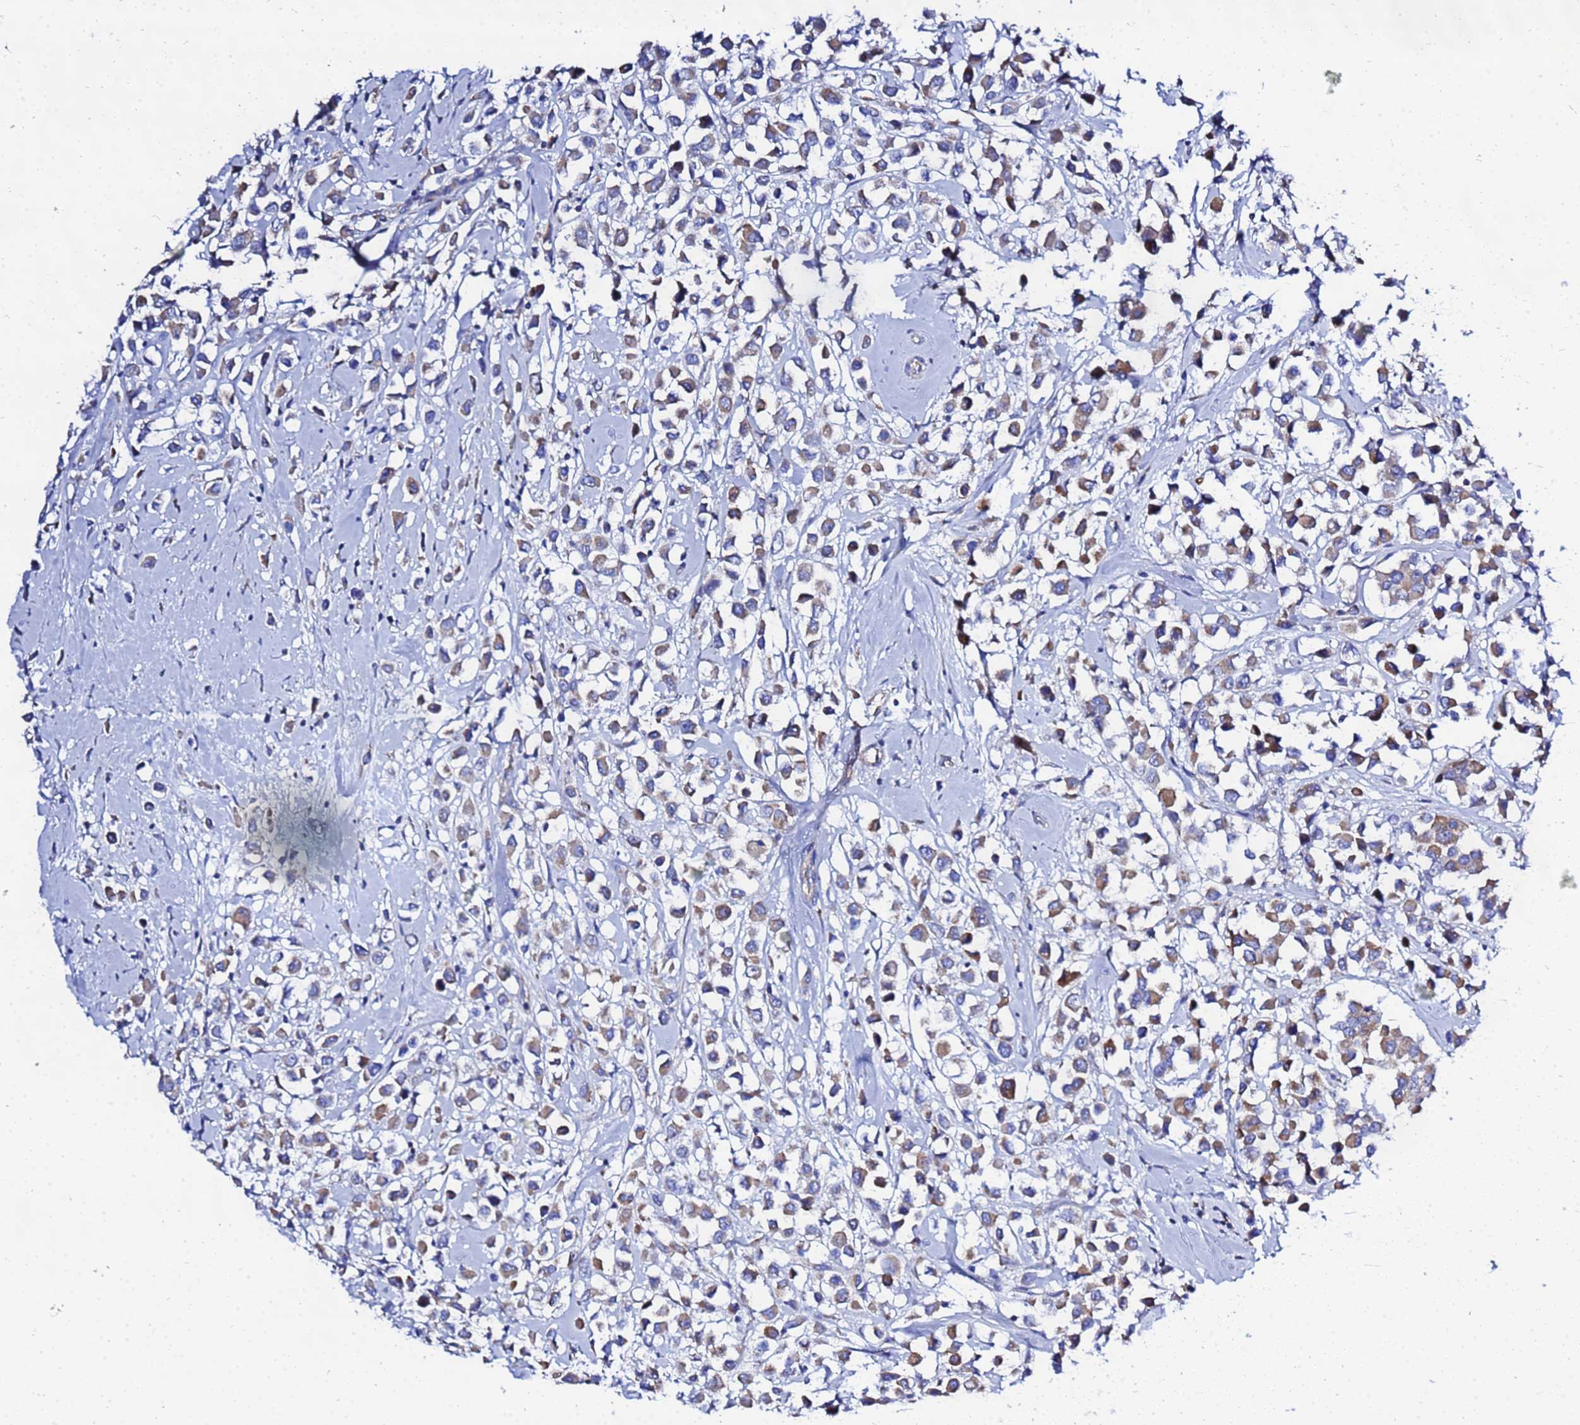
{"staining": {"intensity": "moderate", "quantity": "25%-75%", "location": "cytoplasmic/membranous"}, "tissue": "breast cancer", "cell_type": "Tumor cells", "image_type": "cancer", "snomed": [{"axis": "morphology", "description": "Duct carcinoma"}, {"axis": "topography", "description": "Breast"}], "caption": "A micrograph of human breast cancer (intraductal carcinoma) stained for a protein reveals moderate cytoplasmic/membranous brown staining in tumor cells.", "gene": "FAHD2A", "patient": {"sex": "female", "age": 87}}